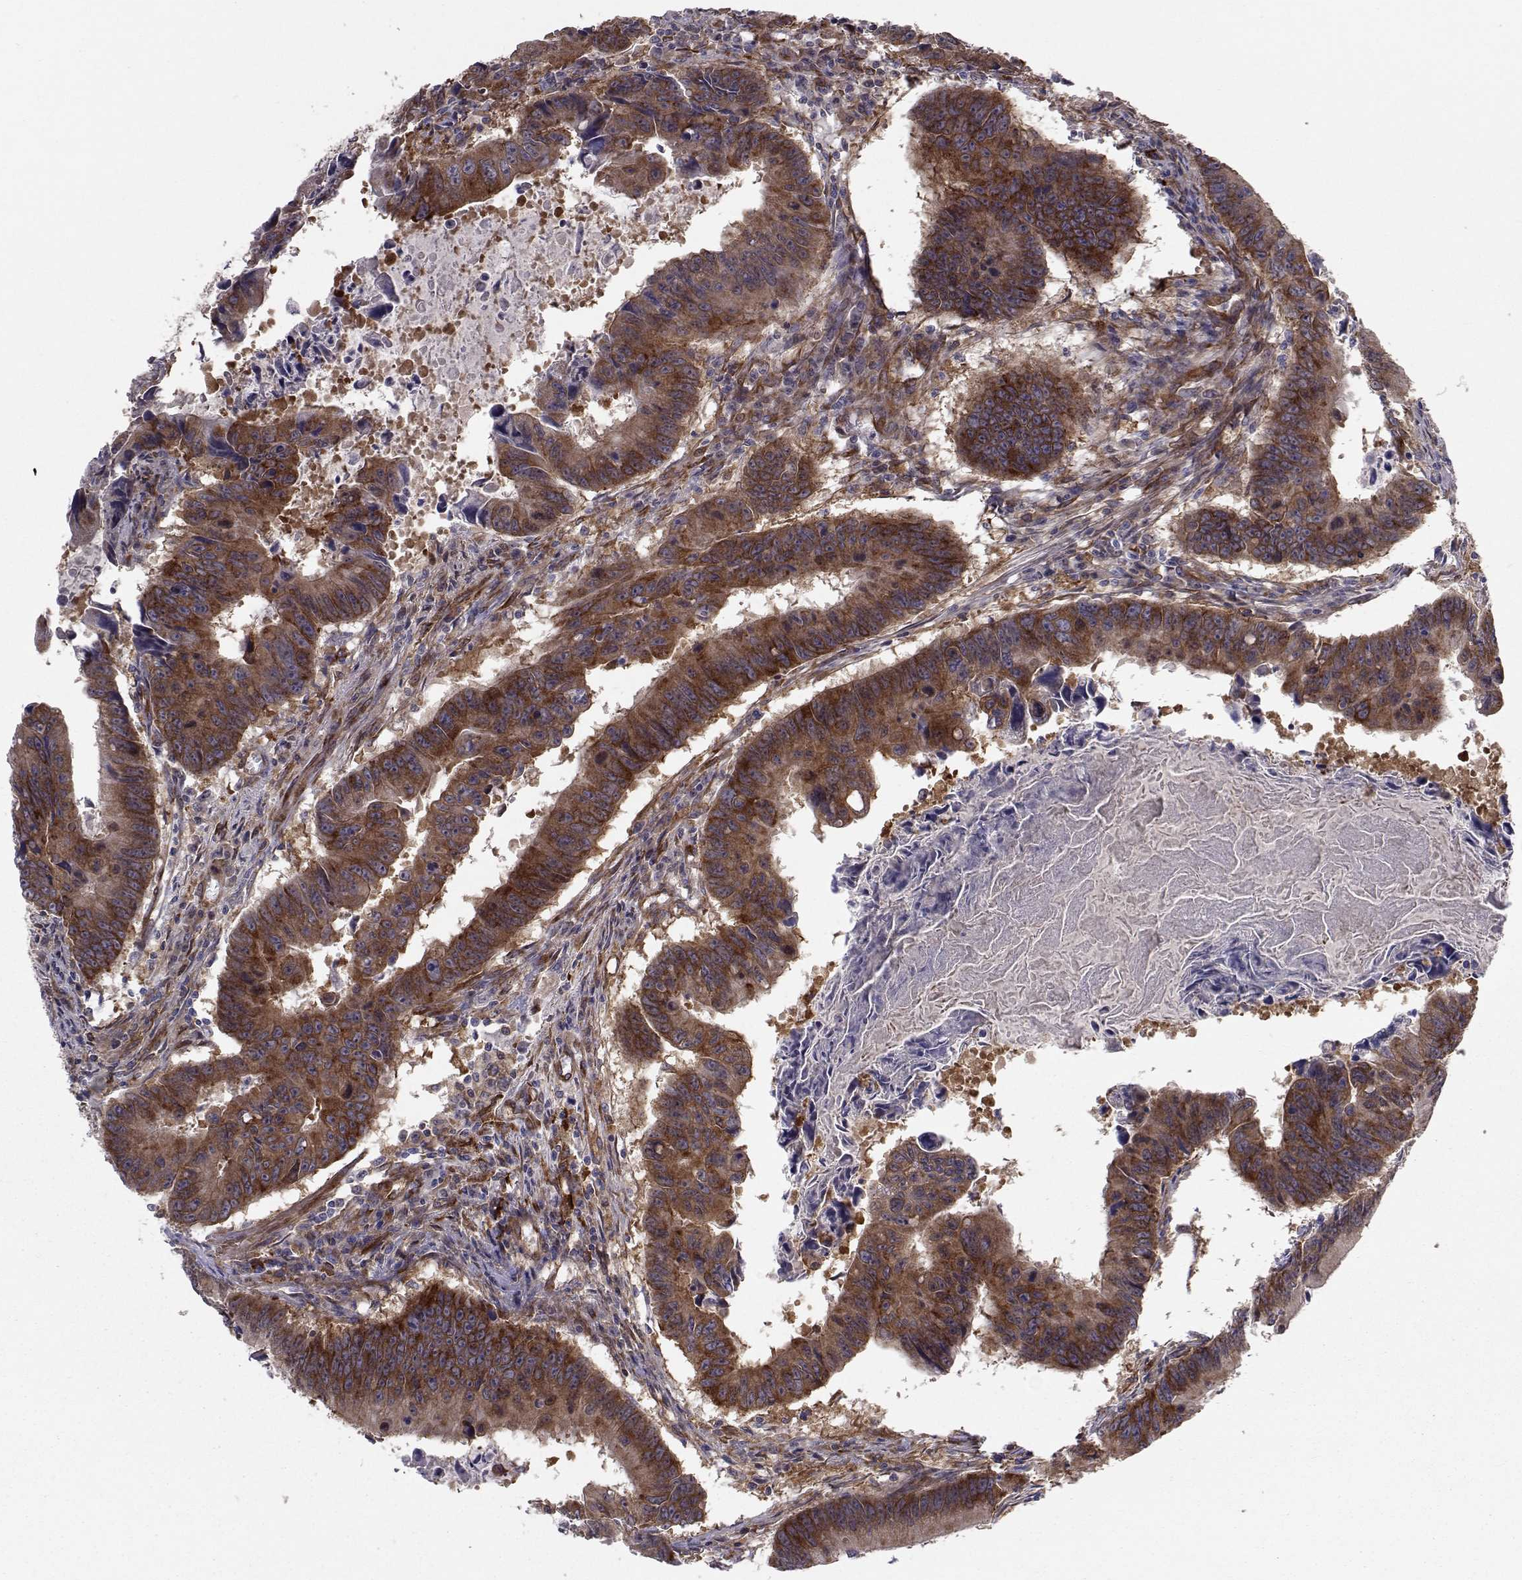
{"staining": {"intensity": "strong", "quantity": ">75%", "location": "cytoplasmic/membranous"}, "tissue": "colorectal cancer", "cell_type": "Tumor cells", "image_type": "cancer", "snomed": [{"axis": "morphology", "description": "Adenocarcinoma, NOS"}, {"axis": "topography", "description": "Colon"}], "caption": "A high-resolution photomicrograph shows immunohistochemistry (IHC) staining of adenocarcinoma (colorectal), which exhibits strong cytoplasmic/membranous staining in about >75% of tumor cells. (DAB (3,3'-diaminobenzidine) = brown stain, brightfield microscopy at high magnification).", "gene": "TRIP10", "patient": {"sex": "female", "age": 87}}